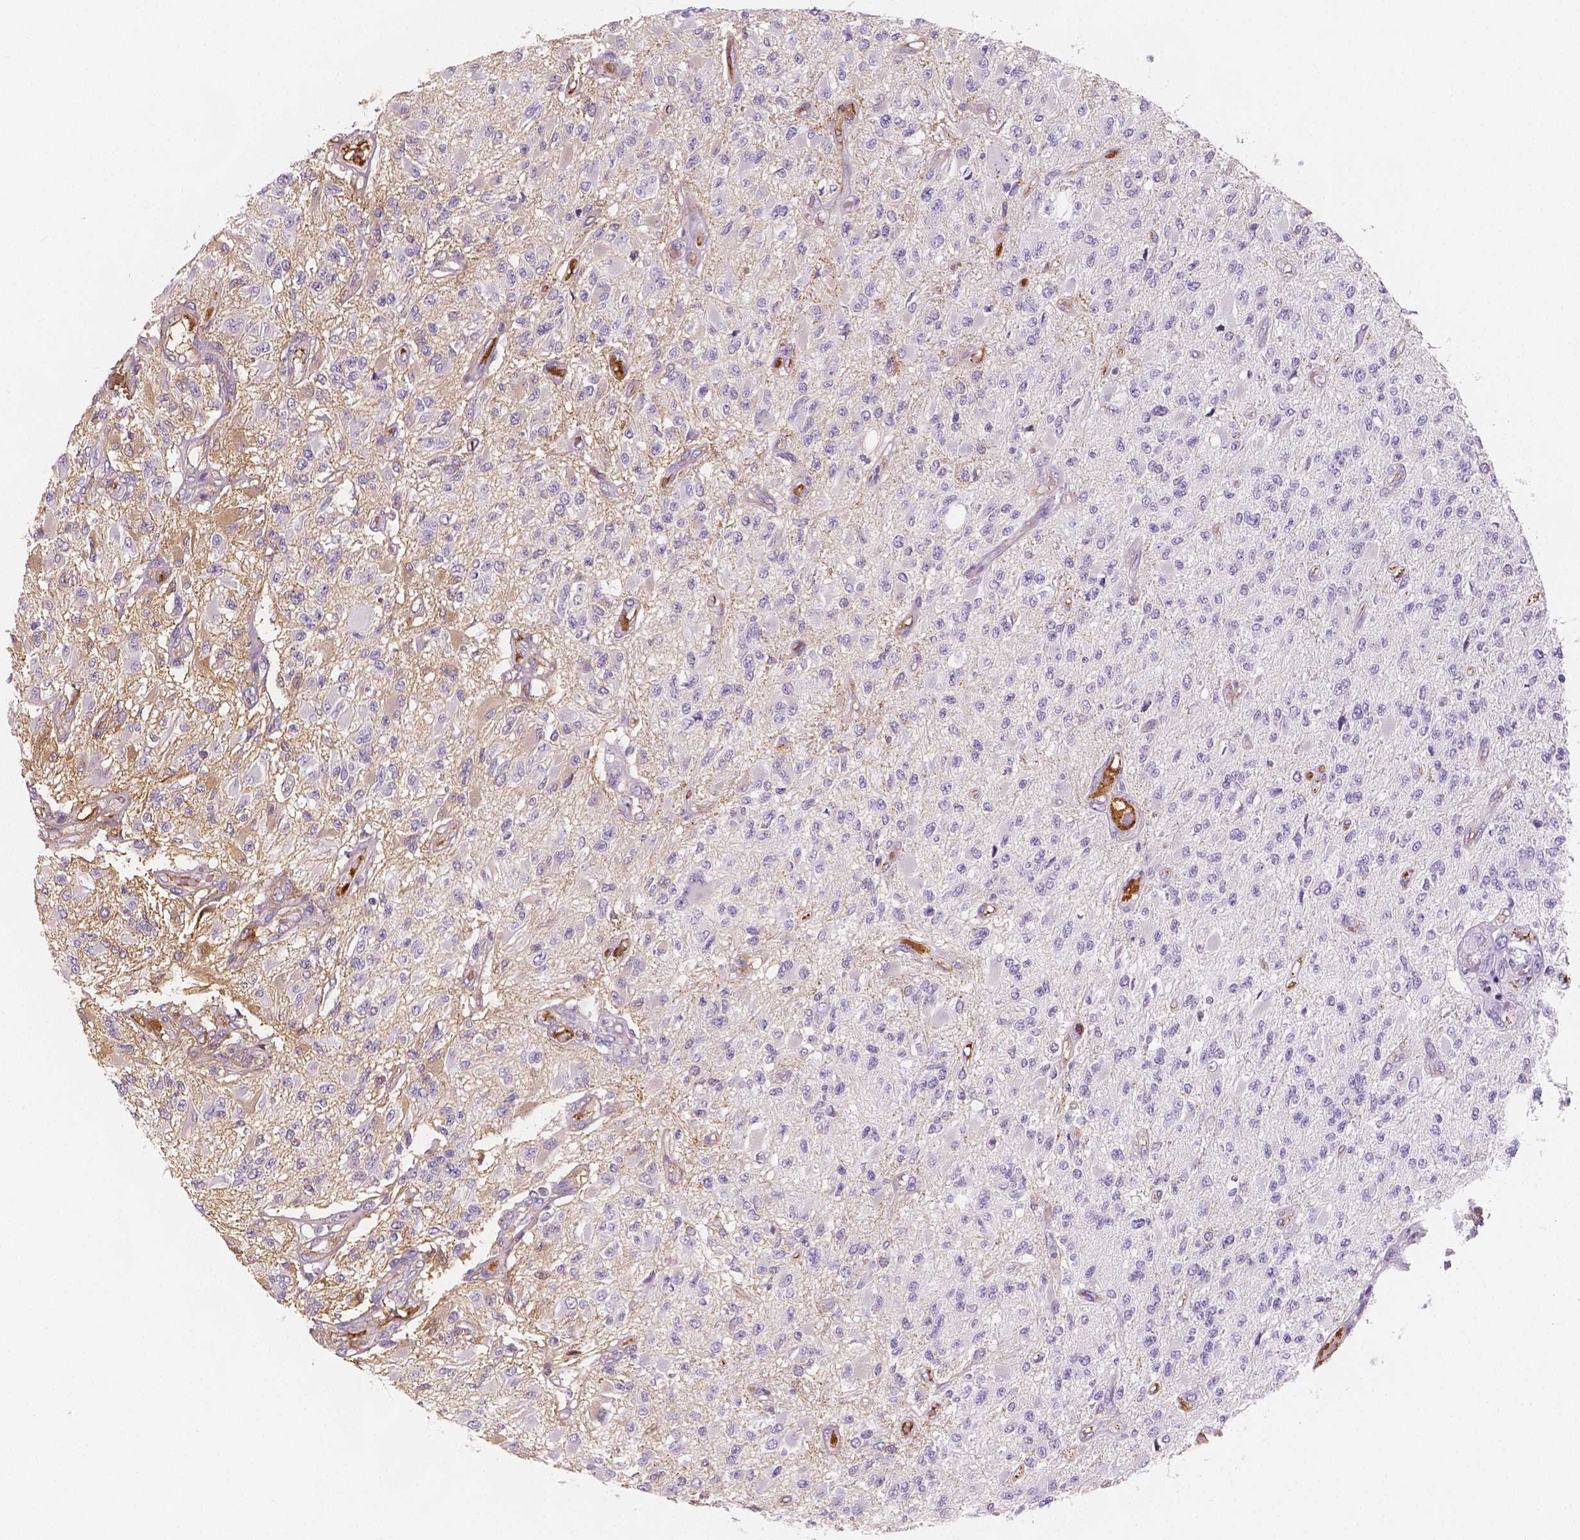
{"staining": {"intensity": "negative", "quantity": "none", "location": "none"}, "tissue": "glioma", "cell_type": "Tumor cells", "image_type": "cancer", "snomed": [{"axis": "morphology", "description": "Glioma, malignant, High grade"}, {"axis": "topography", "description": "Brain"}], "caption": "Human glioma stained for a protein using immunohistochemistry displays no positivity in tumor cells.", "gene": "APOA4", "patient": {"sex": "female", "age": 63}}